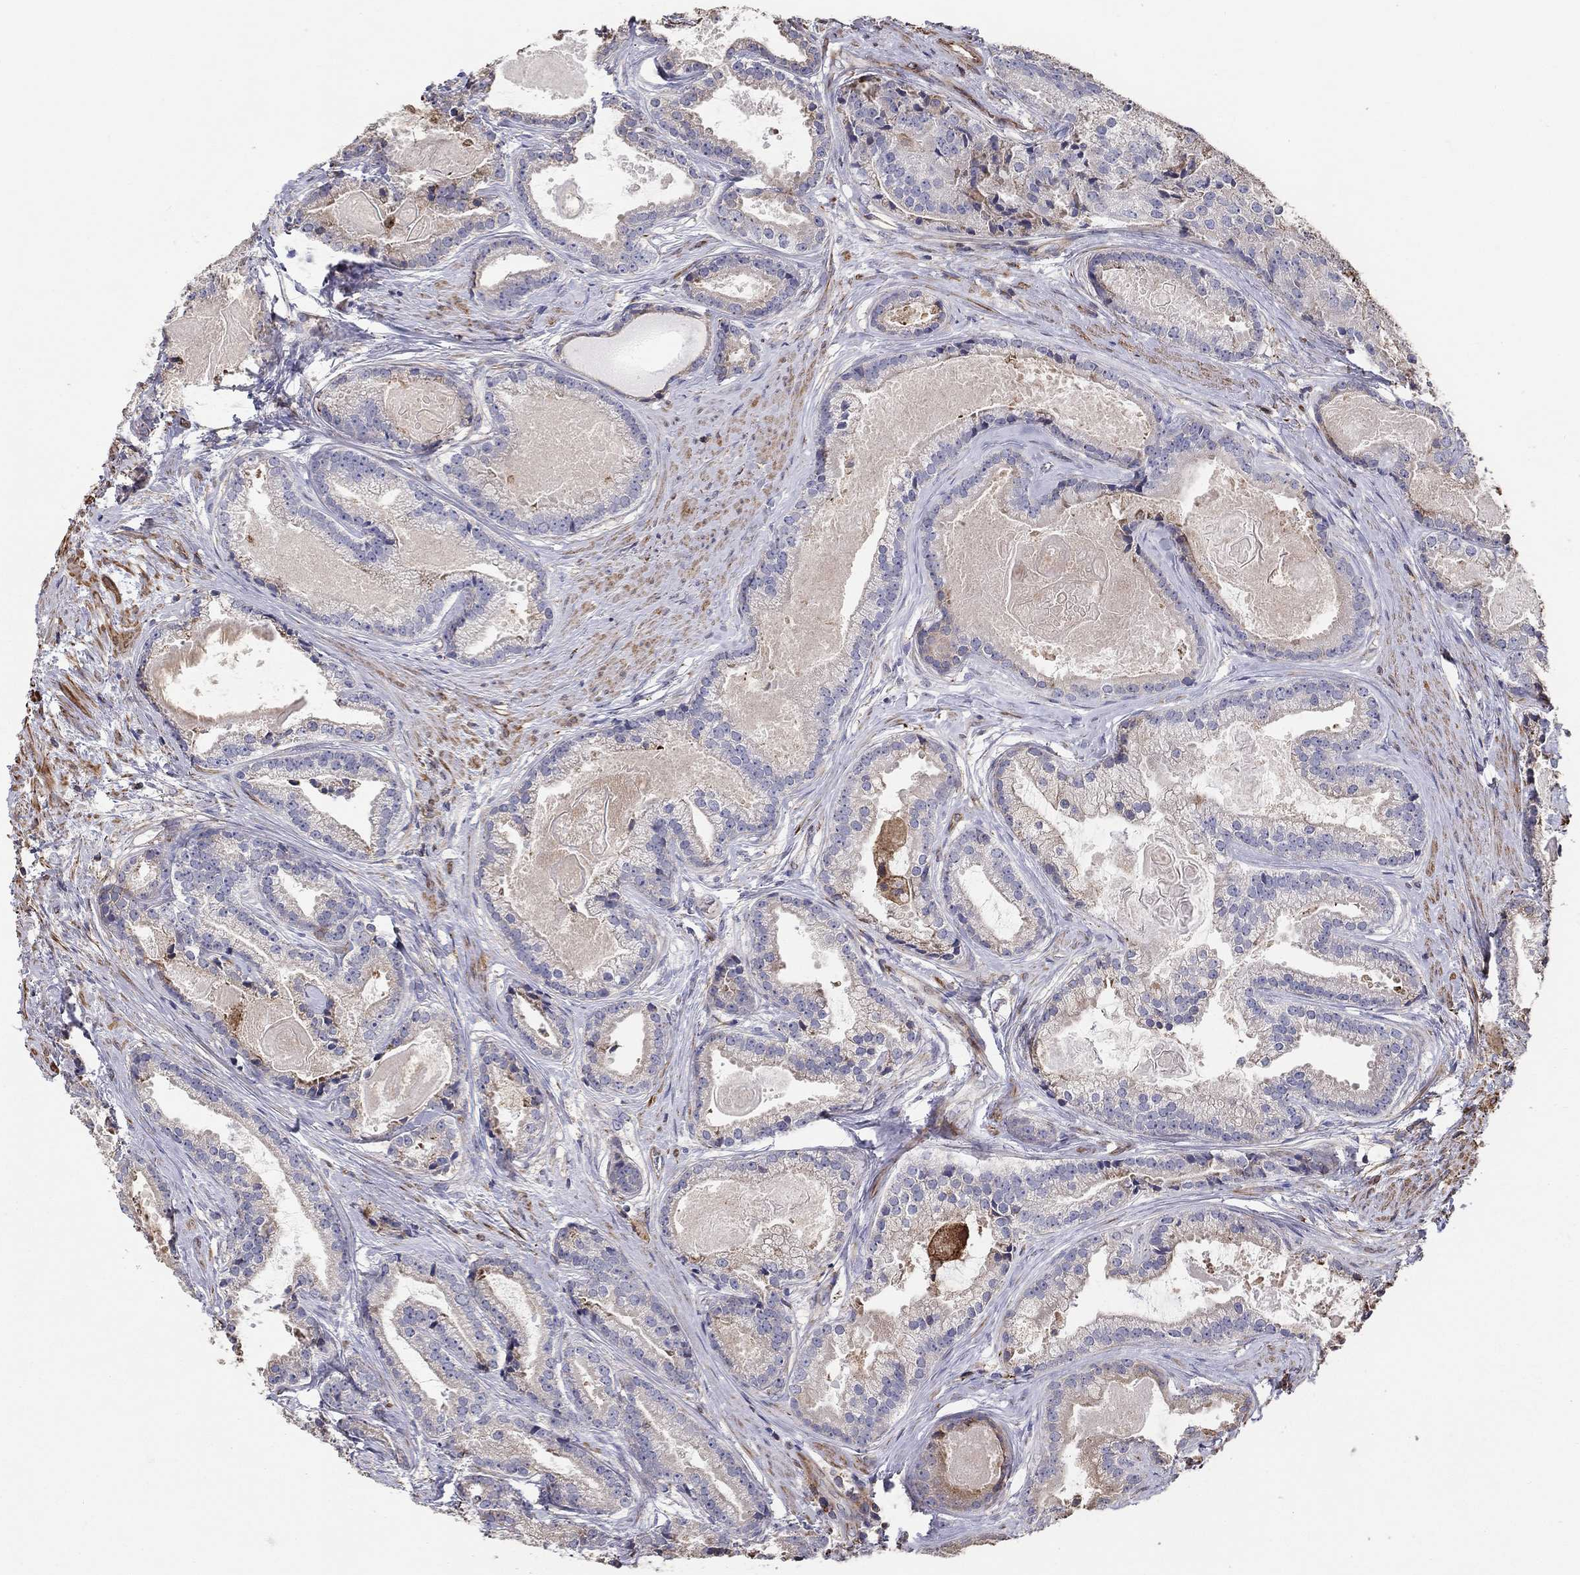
{"staining": {"intensity": "weak", "quantity": "<25%", "location": "cytoplasmic/membranous"}, "tissue": "prostate cancer", "cell_type": "Tumor cells", "image_type": "cancer", "snomed": [{"axis": "morphology", "description": "Adenocarcinoma, NOS"}, {"axis": "morphology", "description": "Adenocarcinoma, High grade"}, {"axis": "topography", "description": "Prostate"}], "caption": "A high-resolution histopathology image shows immunohistochemistry staining of prostate cancer (adenocarcinoma), which demonstrates no significant staining in tumor cells.", "gene": "NPHP1", "patient": {"sex": "male", "age": 64}}